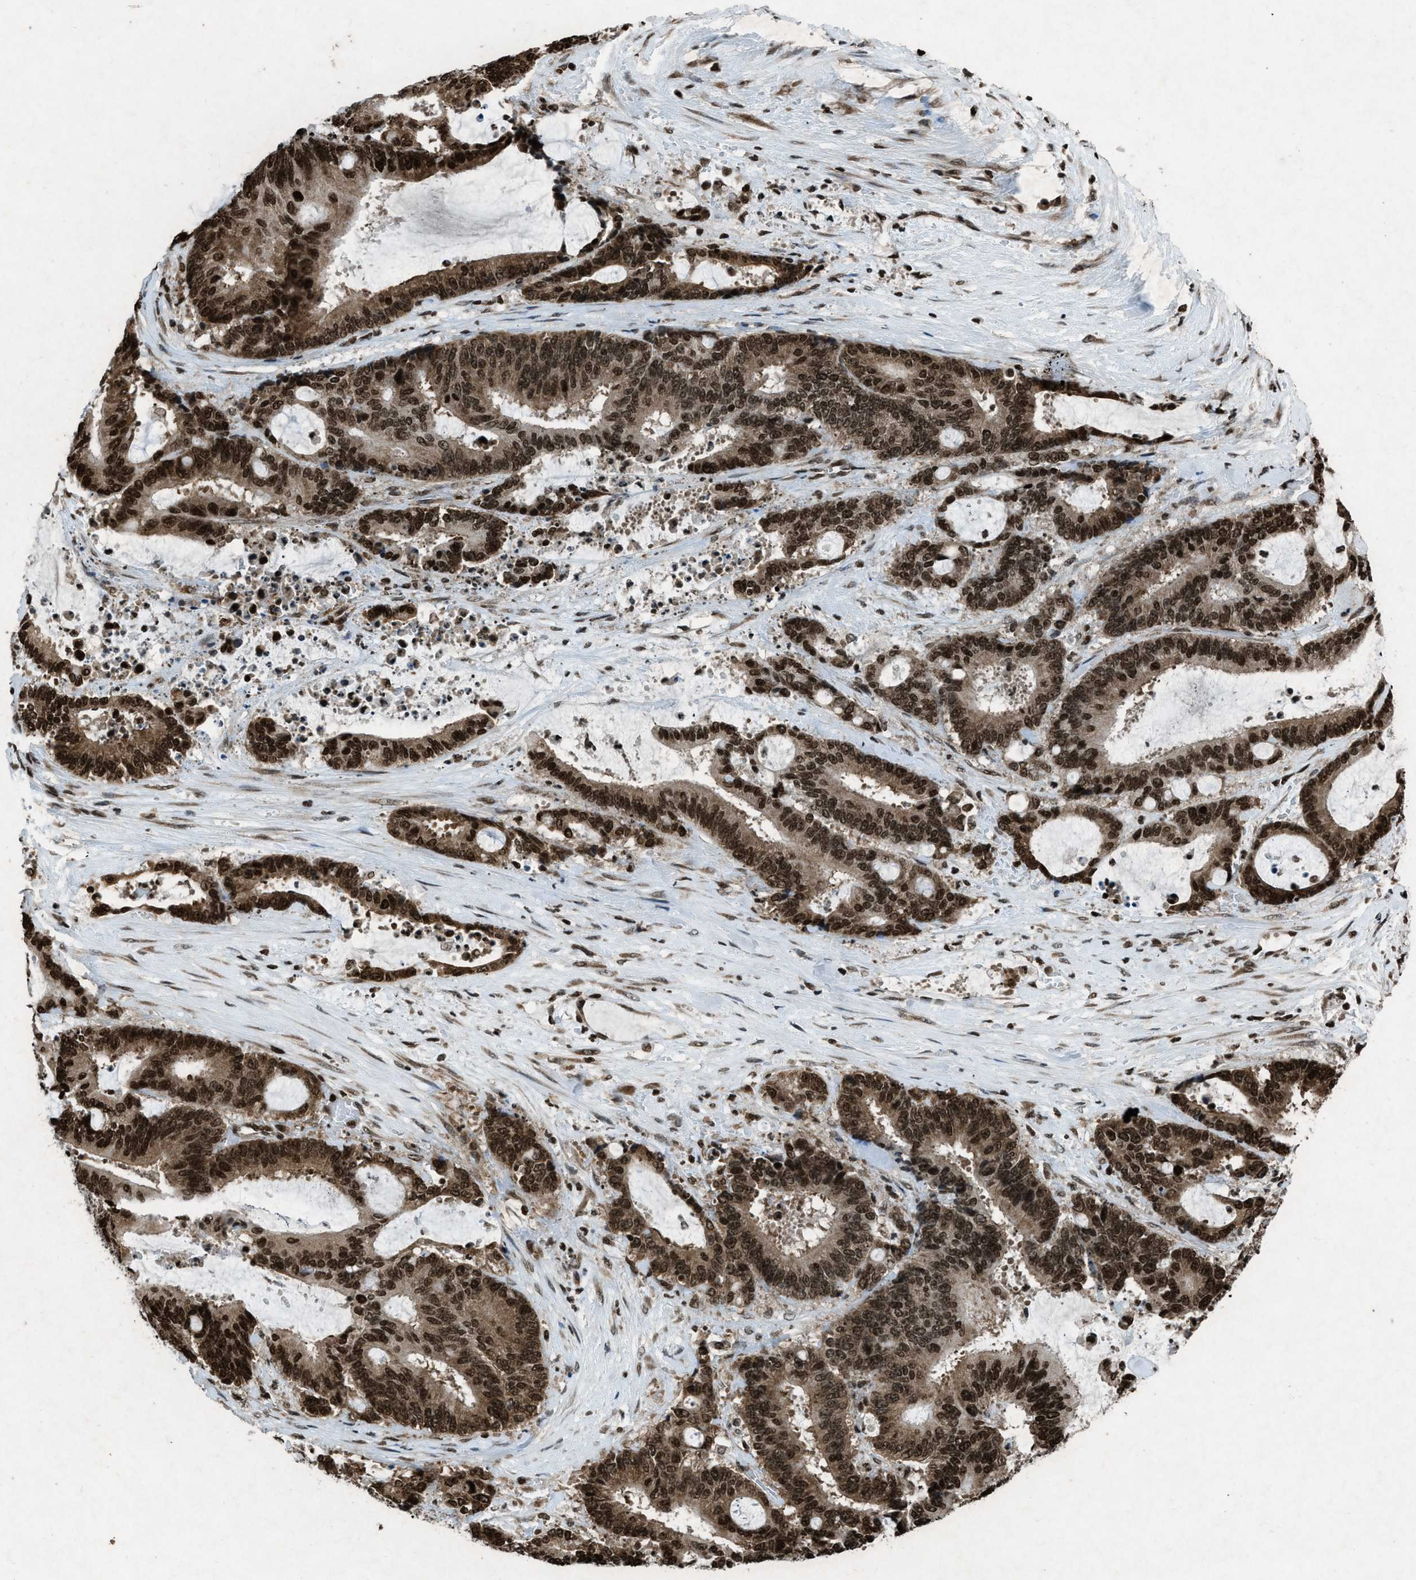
{"staining": {"intensity": "strong", "quantity": ">75%", "location": "nuclear"}, "tissue": "liver cancer", "cell_type": "Tumor cells", "image_type": "cancer", "snomed": [{"axis": "morphology", "description": "Normal tissue, NOS"}, {"axis": "morphology", "description": "Cholangiocarcinoma"}, {"axis": "topography", "description": "Liver"}, {"axis": "topography", "description": "Peripheral nerve tissue"}], "caption": "Strong nuclear protein positivity is appreciated in about >75% of tumor cells in liver cancer.", "gene": "NXF1", "patient": {"sex": "female", "age": 73}}